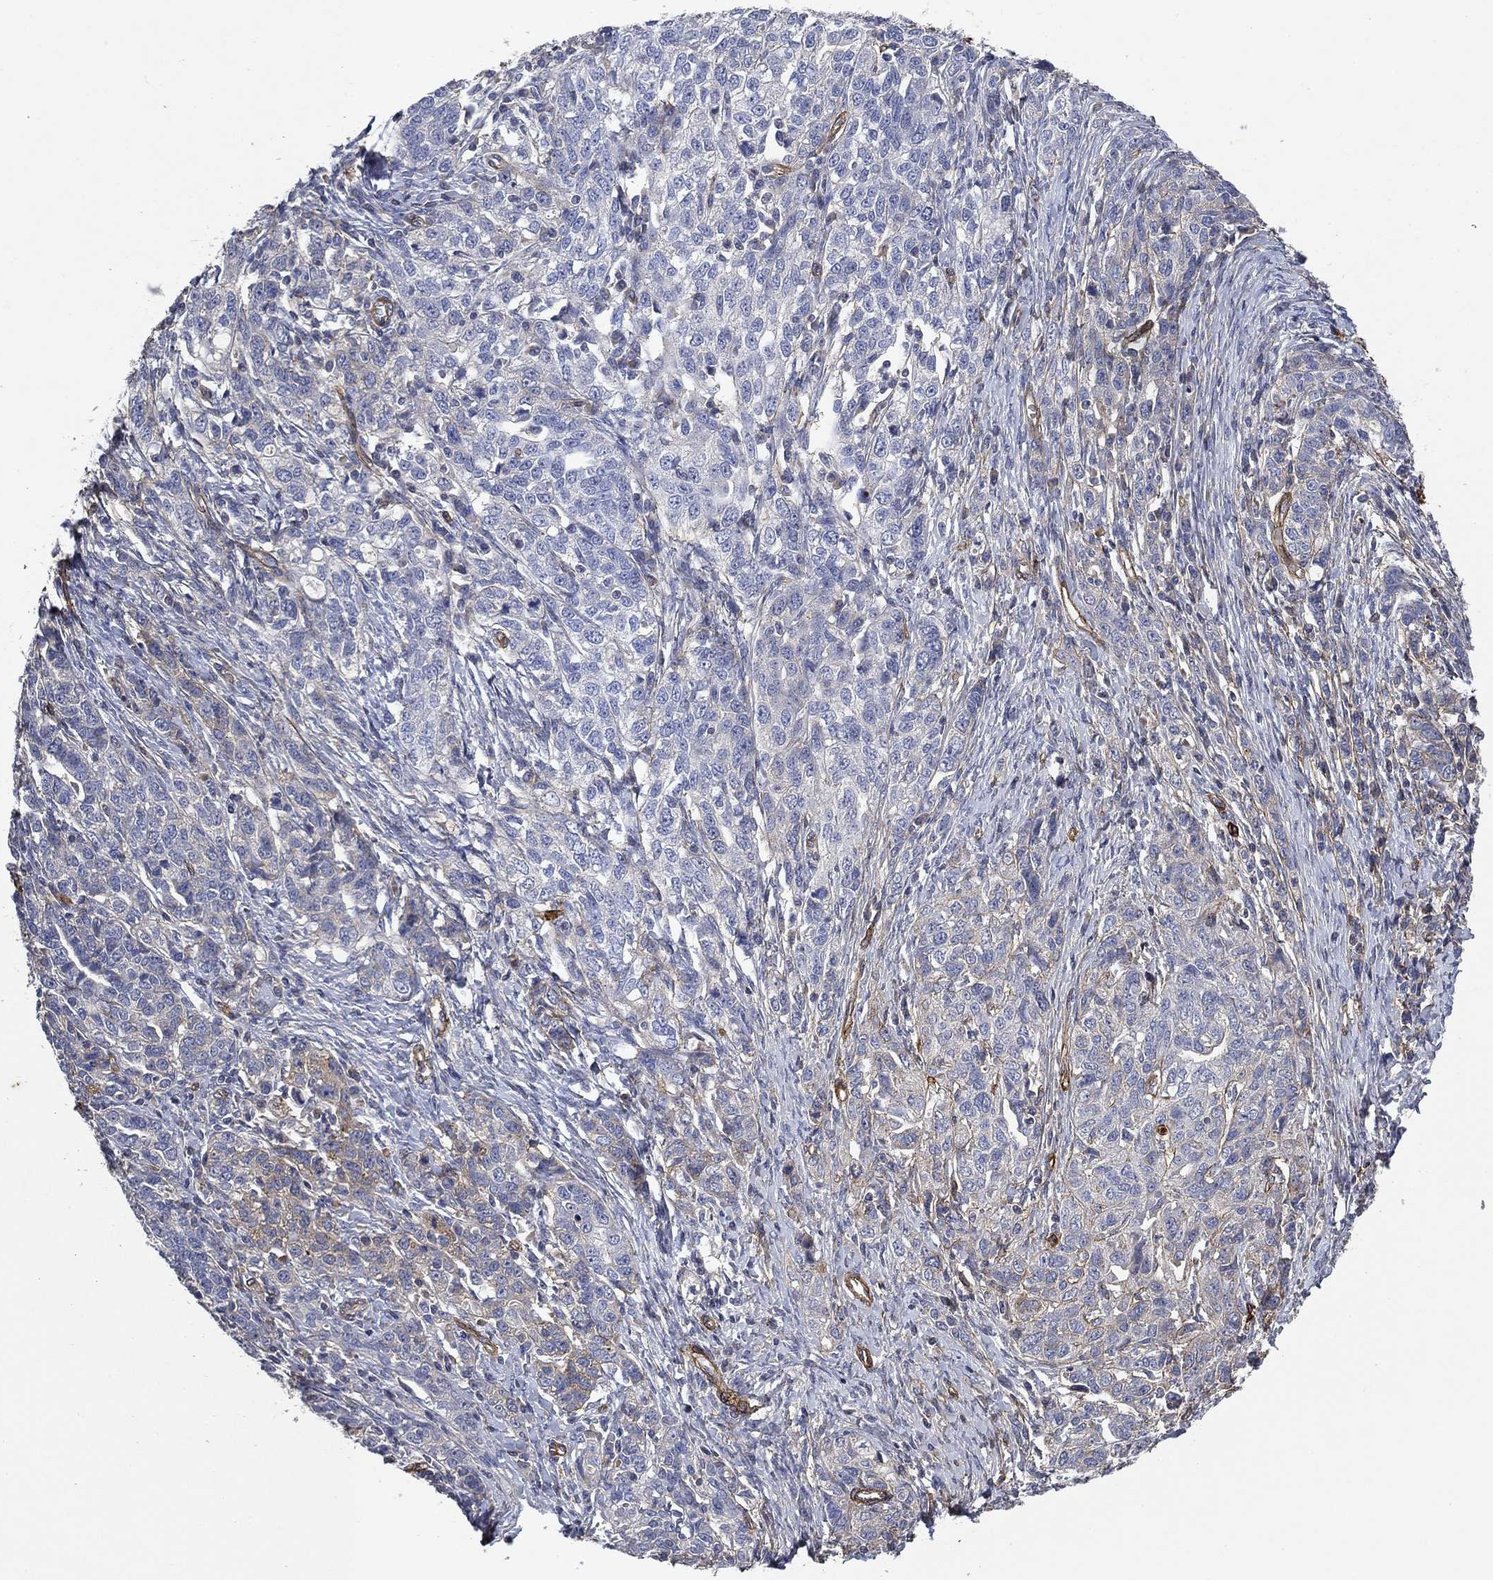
{"staining": {"intensity": "negative", "quantity": "none", "location": "none"}, "tissue": "ovarian cancer", "cell_type": "Tumor cells", "image_type": "cancer", "snomed": [{"axis": "morphology", "description": "Cystadenocarcinoma, serous, NOS"}, {"axis": "topography", "description": "Ovary"}], "caption": "Protein analysis of serous cystadenocarcinoma (ovarian) reveals no significant staining in tumor cells. (DAB (3,3'-diaminobenzidine) IHC visualized using brightfield microscopy, high magnification).", "gene": "COL4A2", "patient": {"sex": "female", "age": 71}}